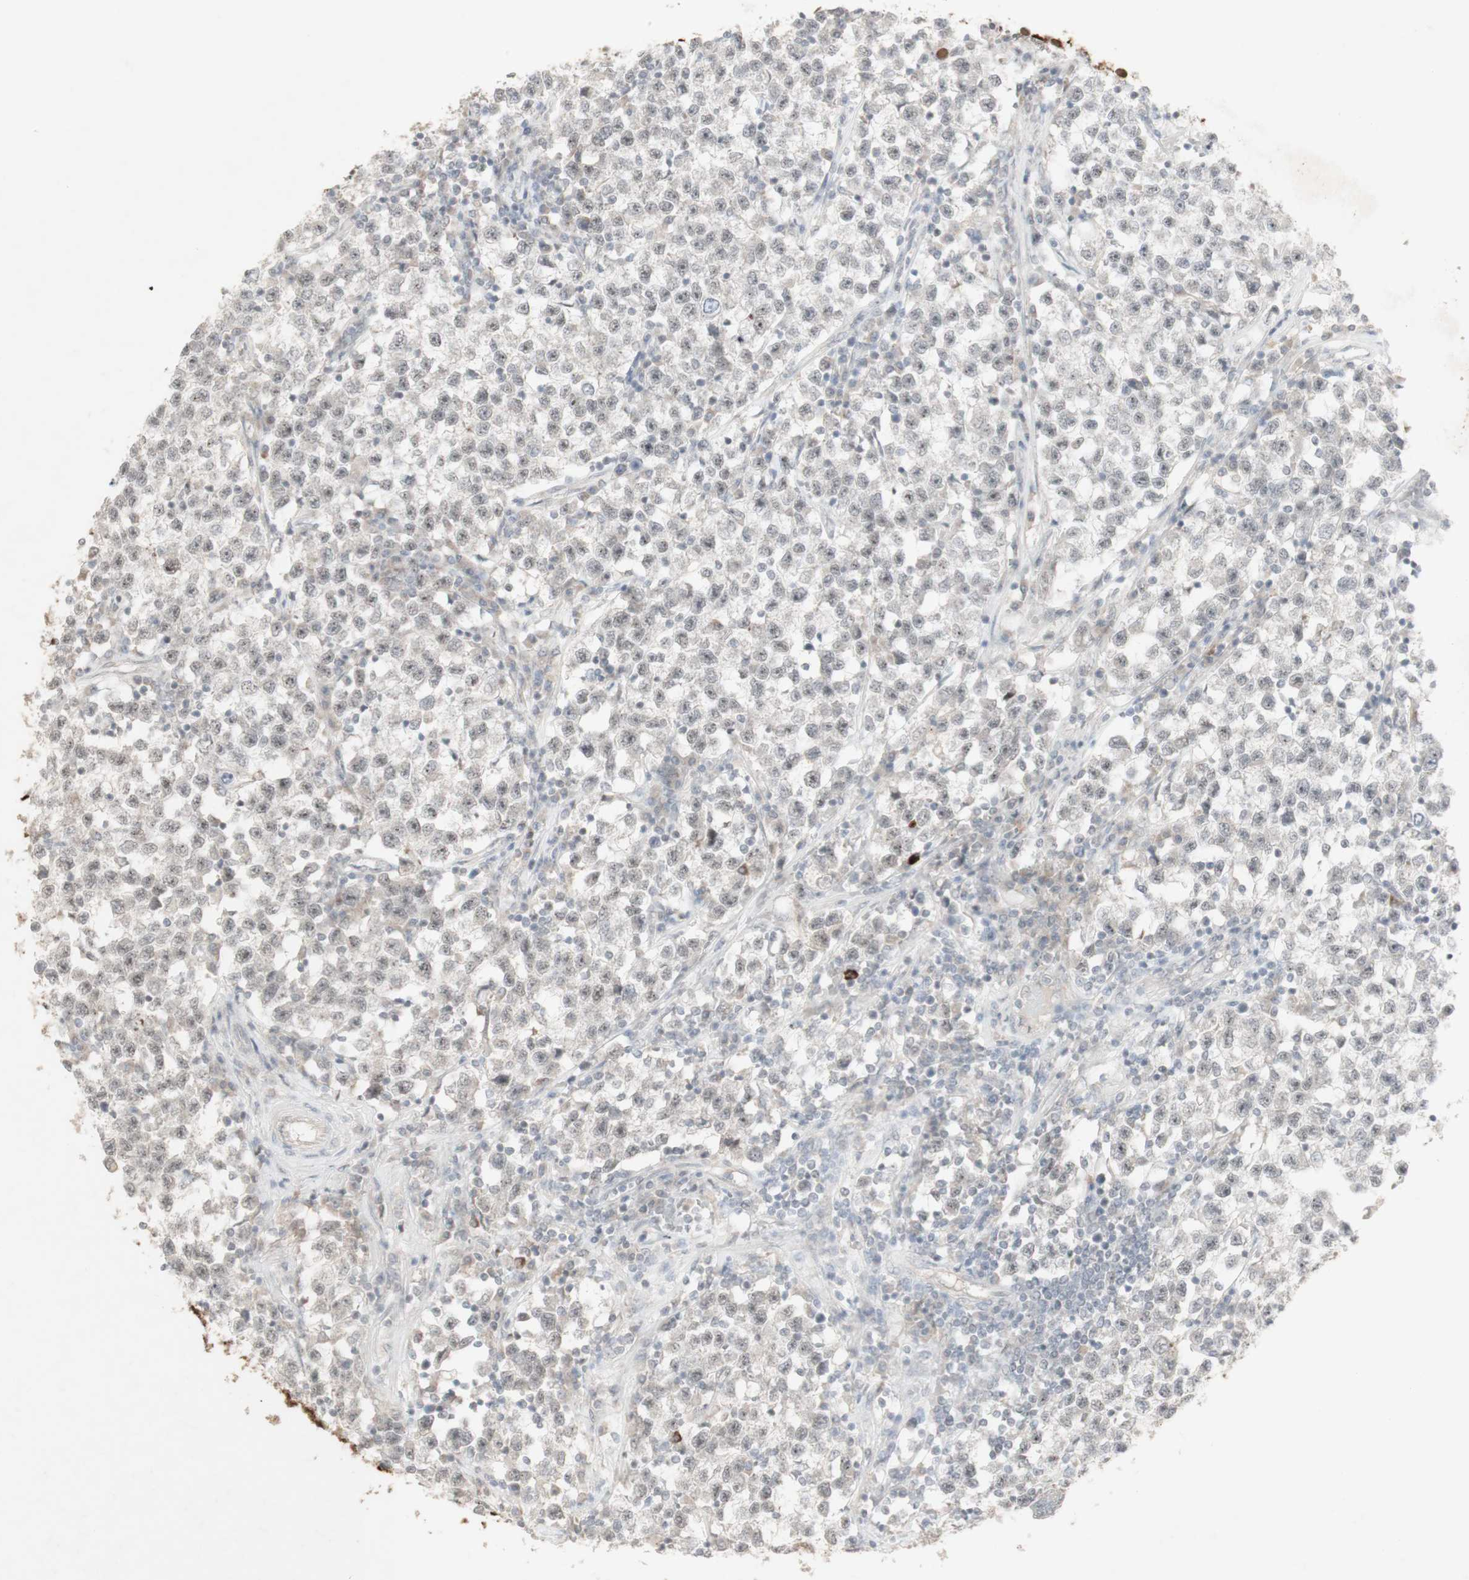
{"staining": {"intensity": "negative", "quantity": "none", "location": "none"}, "tissue": "testis cancer", "cell_type": "Tumor cells", "image_type": "cancer", "snomed": [{"axis": "morphology", "description": "Seminoma, NOS"}, {"axis": "topography", "description": "Testis"}], "caption": "Tumor cells are negative for protein expression in human seminoma (testis). The staining was performed using DAB to visualize the protein expression in brown, while the nuclei were stained in blue with hematoxylin (Magnification: 20x).", "gene": "C1orf116", "patient": {"sex": "male", "age": 22}}